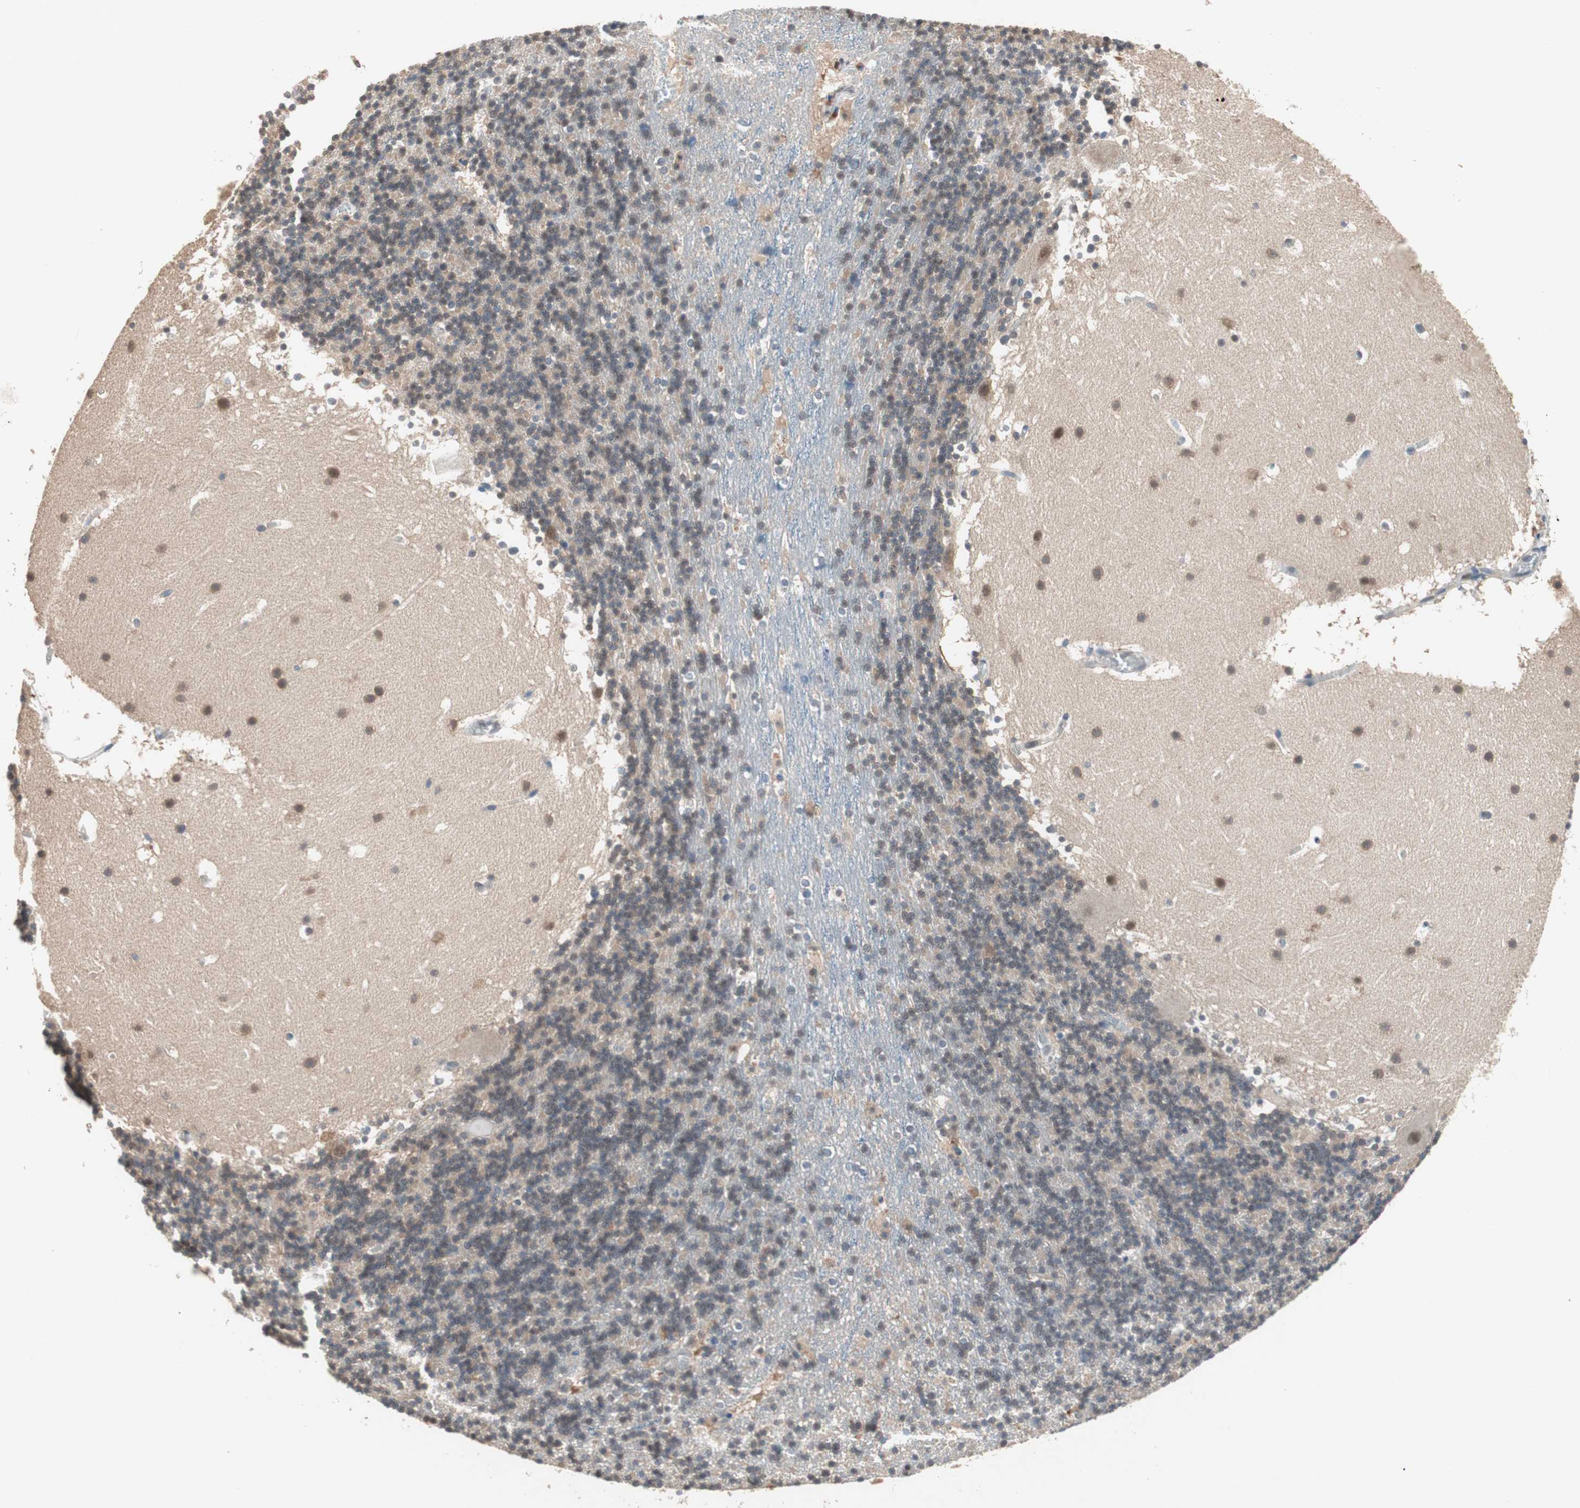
{"staining": {"intensity": "moderate", "quantity": "25%-75%", "location": "cytoplasmic/membranous,nuclear"}, "tissue": "cerebellum", "cell_type": "Cells in granular layer", "image_type": "normal", "snomed": [{"axis": "morphology", "description": "Normal tissue, NOS"}, {"axis": "topography", "description": "Cerebellum"}], "caption": "Cerebellum stained with DAB IHC reveals medium levels of moderate cytoplasmic/membranous,nuclear positivity in about 25%-75% of cells in granular layer.", "gene": "GART", "patient": {"sex": "male", "age": 45}}